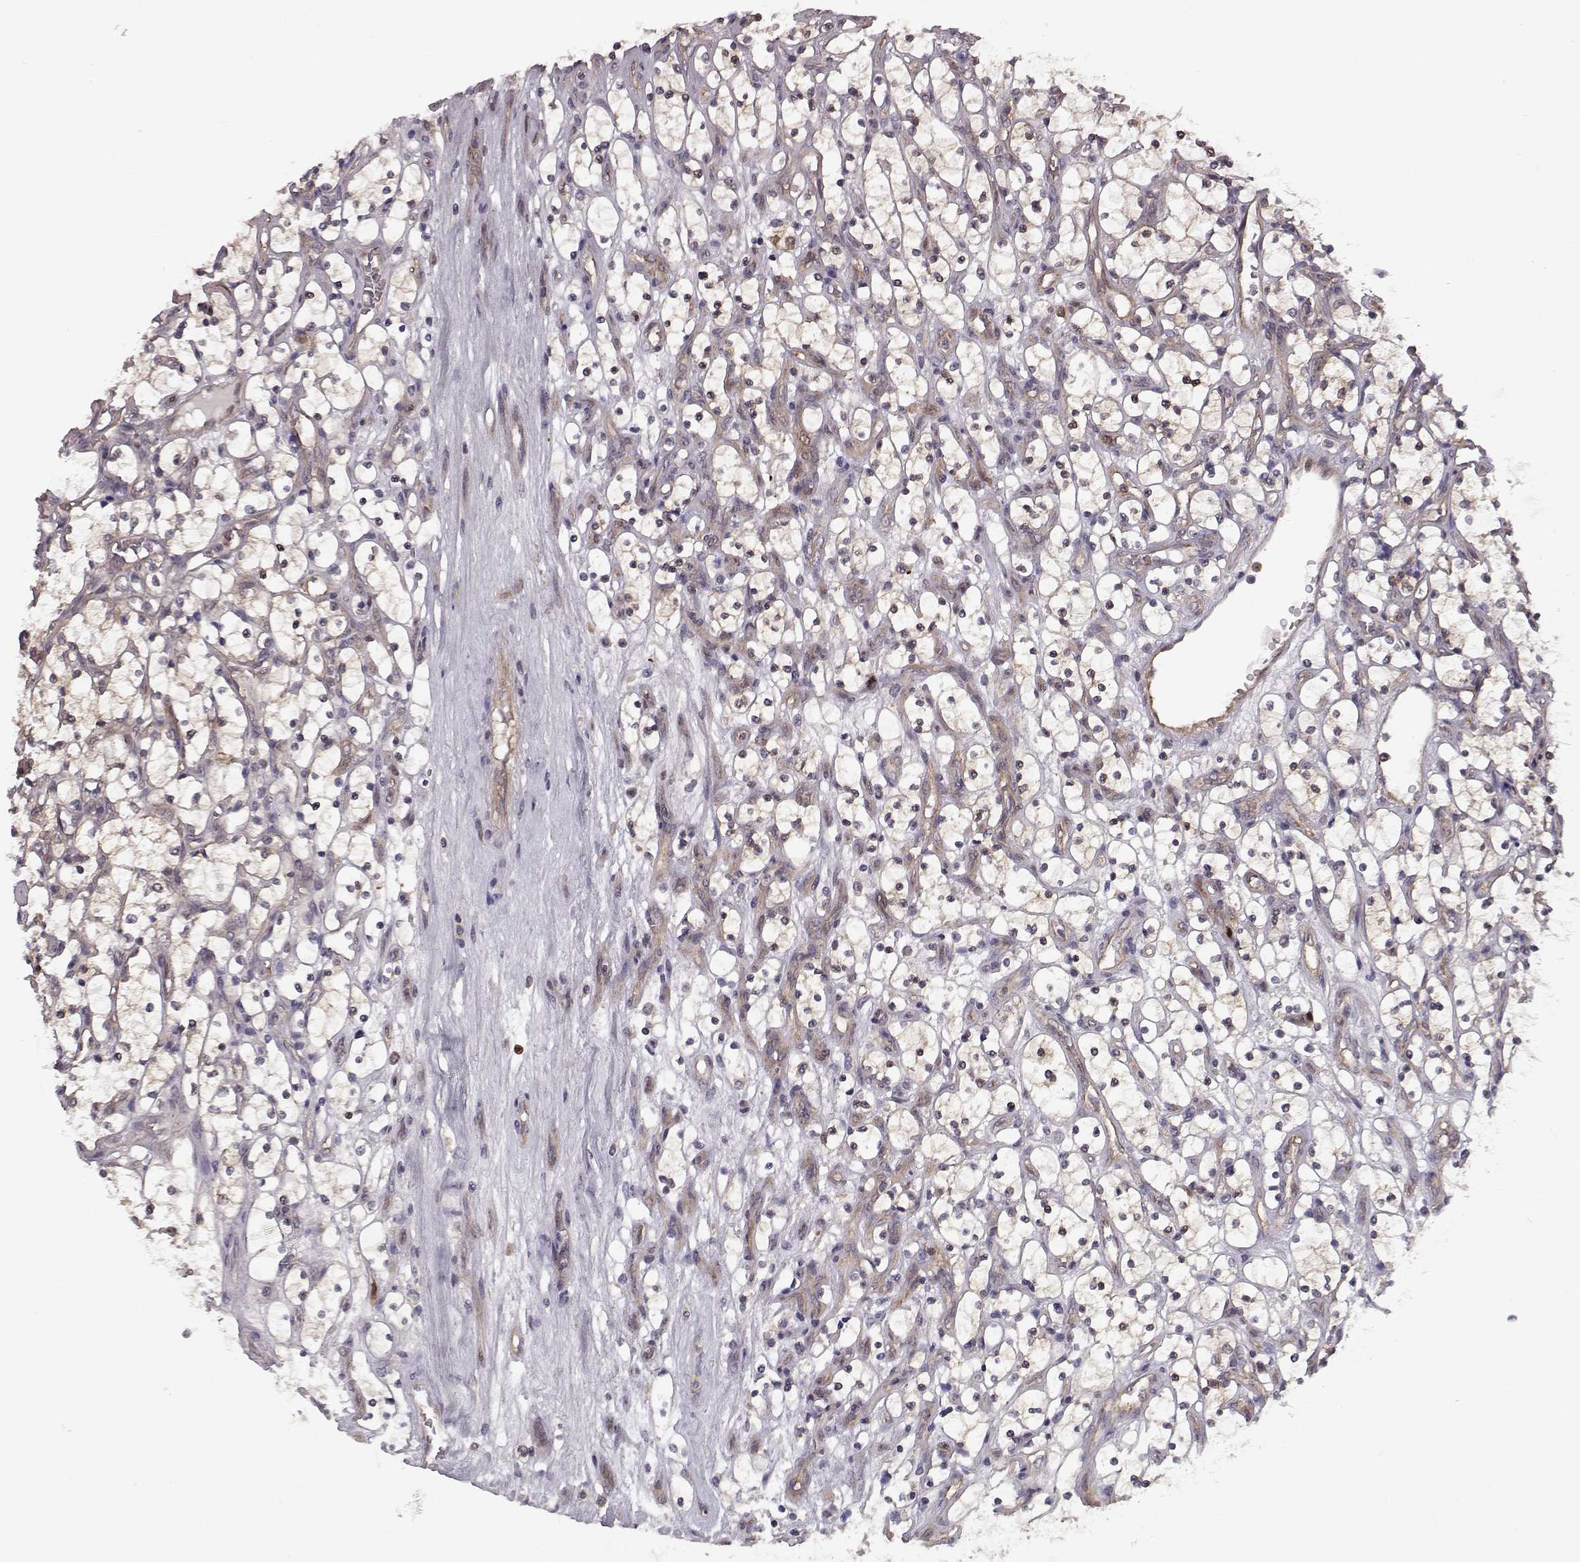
{"staining": {"intensity": "weak", "quantity": ">75%", "location": "cytoplasmic/membranous"}, "tissue": "renal cancer", "cell_type": "Tumor cells", "image_type": "cancer", "snomed": [{"axis": "morphology", "description": "Adenocarcinoma, NOS"}, {"axis": "topography", "description": "Kidney"}], "caption": "A high-resolution micrograph shows immunohistochemistry (IHC) staining of renal cancer, which shows weak cytoplasmic/membranous positivity in about >75% of tumor cells. The protein is shown in brown color, while the nuclei are stained blue.", "gene": "RANBP1", "patient": {"sex": "female", "age": 69}}